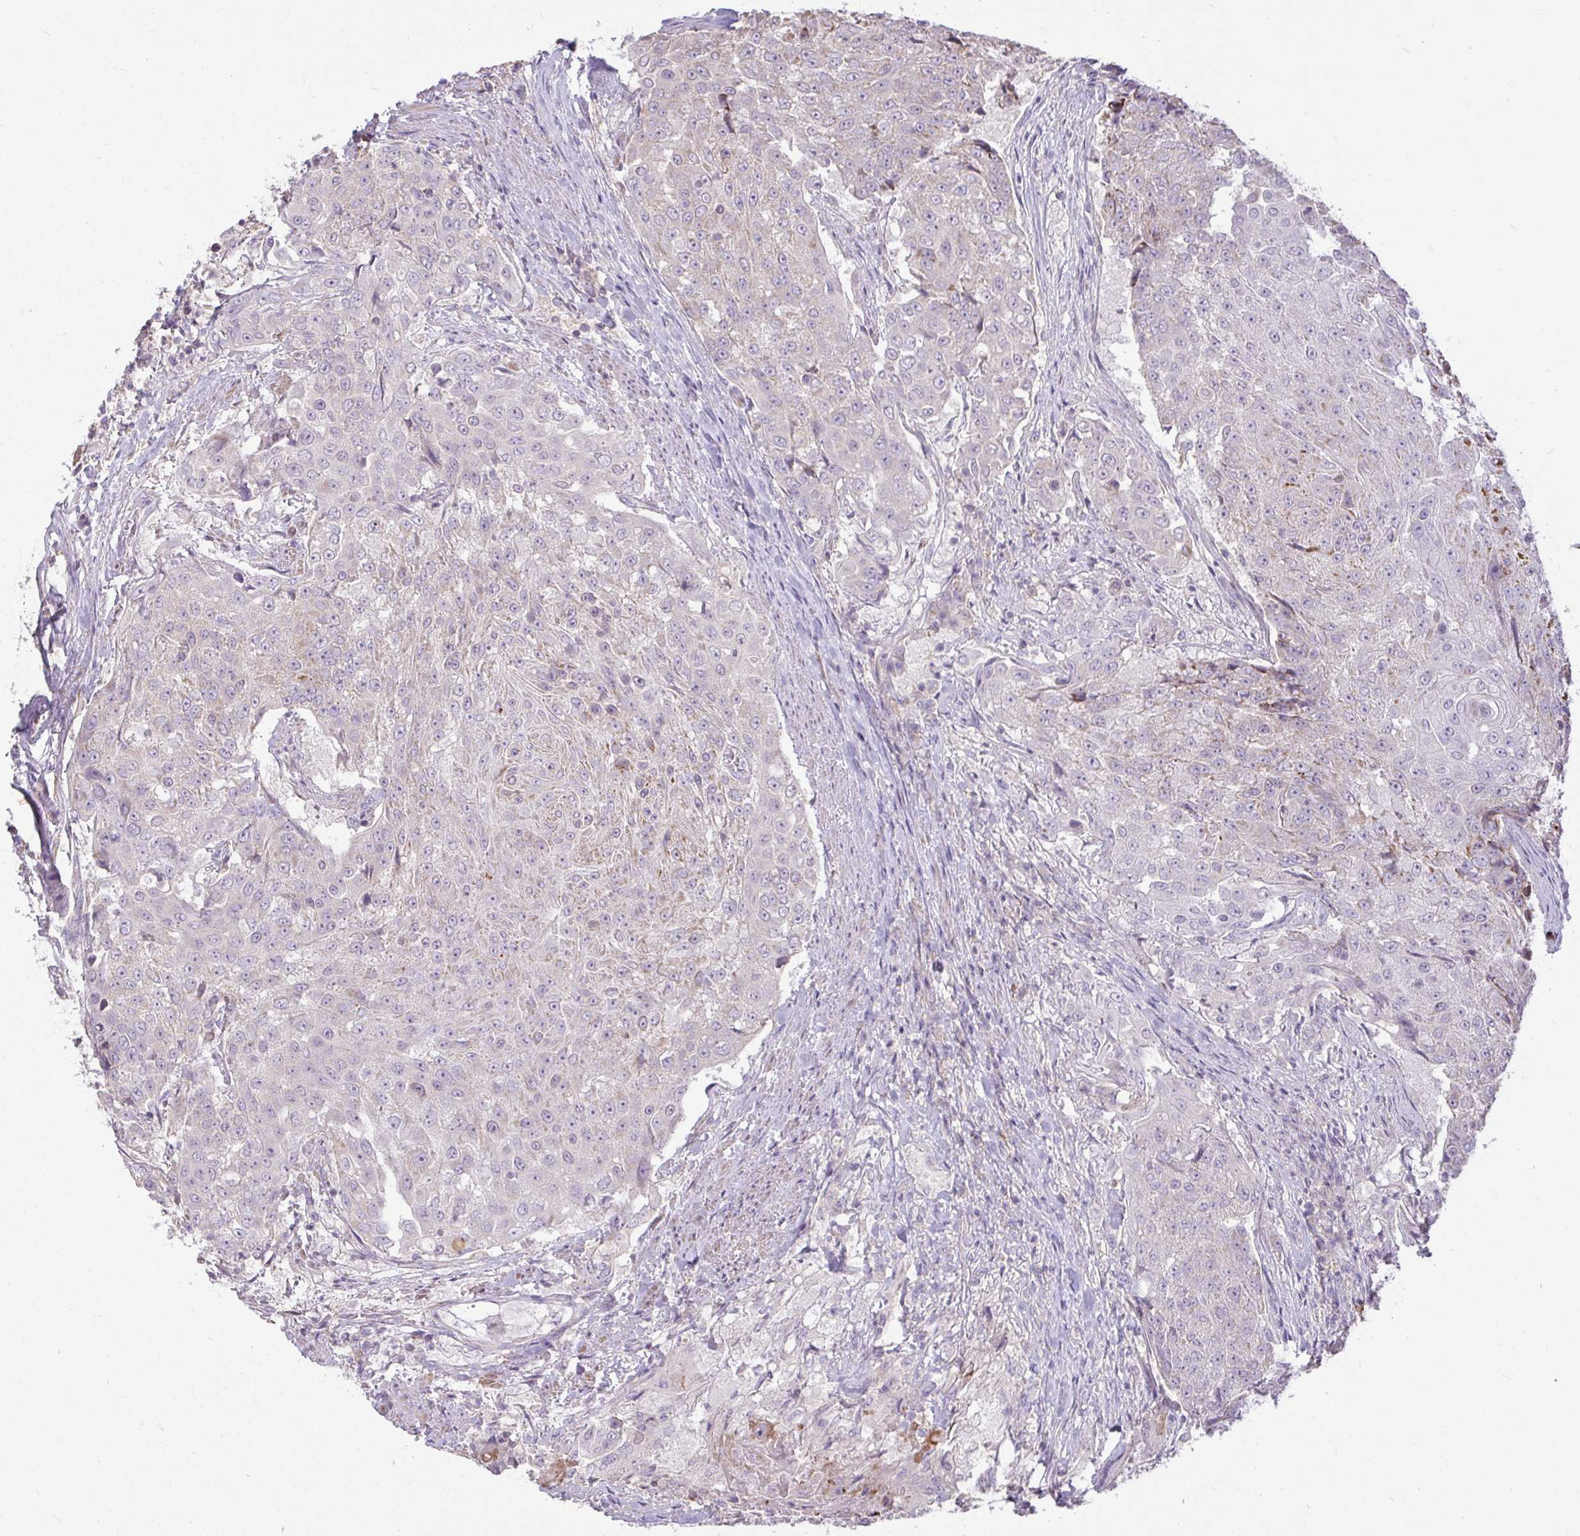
{"staining": {"intensity": "weak", "quantity": "<25%", "location": "cytoplasmic/membranous"}, "tissue": "urothelial cancer", "cell_type": "Tumor cells", "image_type": "cancer", "snomed": [{"axis": "morphology", "description": "Urothelial carcinoma, High grade"}, {"axis": "topography", "description": "Urinary bladder"}], "caption": "Image shows no significant protein staining in tumor cells of urothelial cancer.", "gene": "STRIP1", "patient": {"sex": "female", "age": 63}}